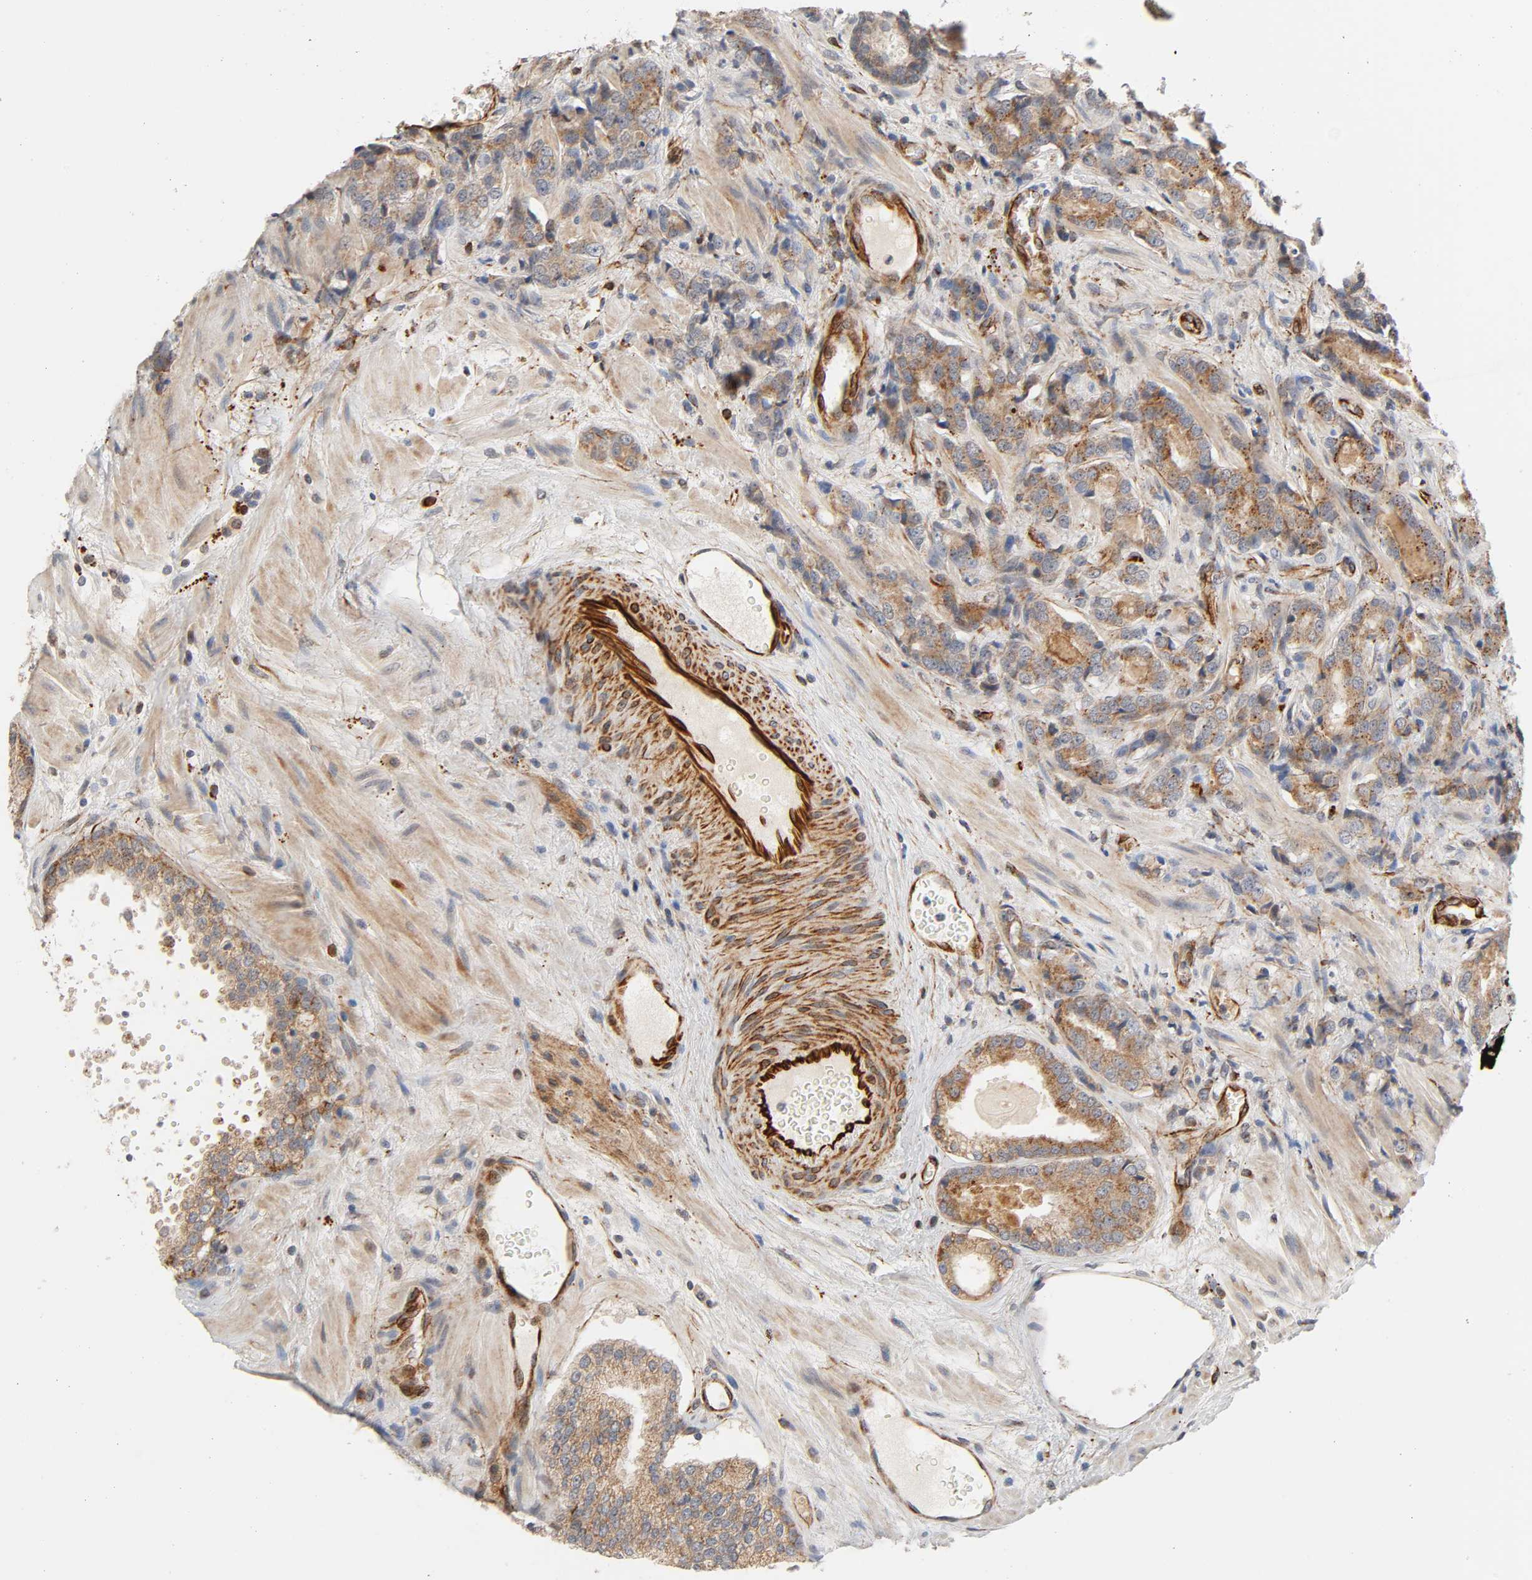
{"staining": {"intensity": "moderate", "quantity": ">75%", "location": "cytoplasmic/membranous"}, "tissue": "prostate cancer", "cell_type": "Tumor cells", "image_type": "cancer", "snomed": [{"axis": "morphology", "description": "Adenocarcinoma, High grade"}, {"axis": "topography", "description": "Prostate"}], "caption": "Protein staining of prostate cancer tissue reveals moderate cytoplasmic/membranous positivity in approximately >75% of tumor cells.", "gene": "REEP6", "patient": {"sex": "male", "age": 58}}